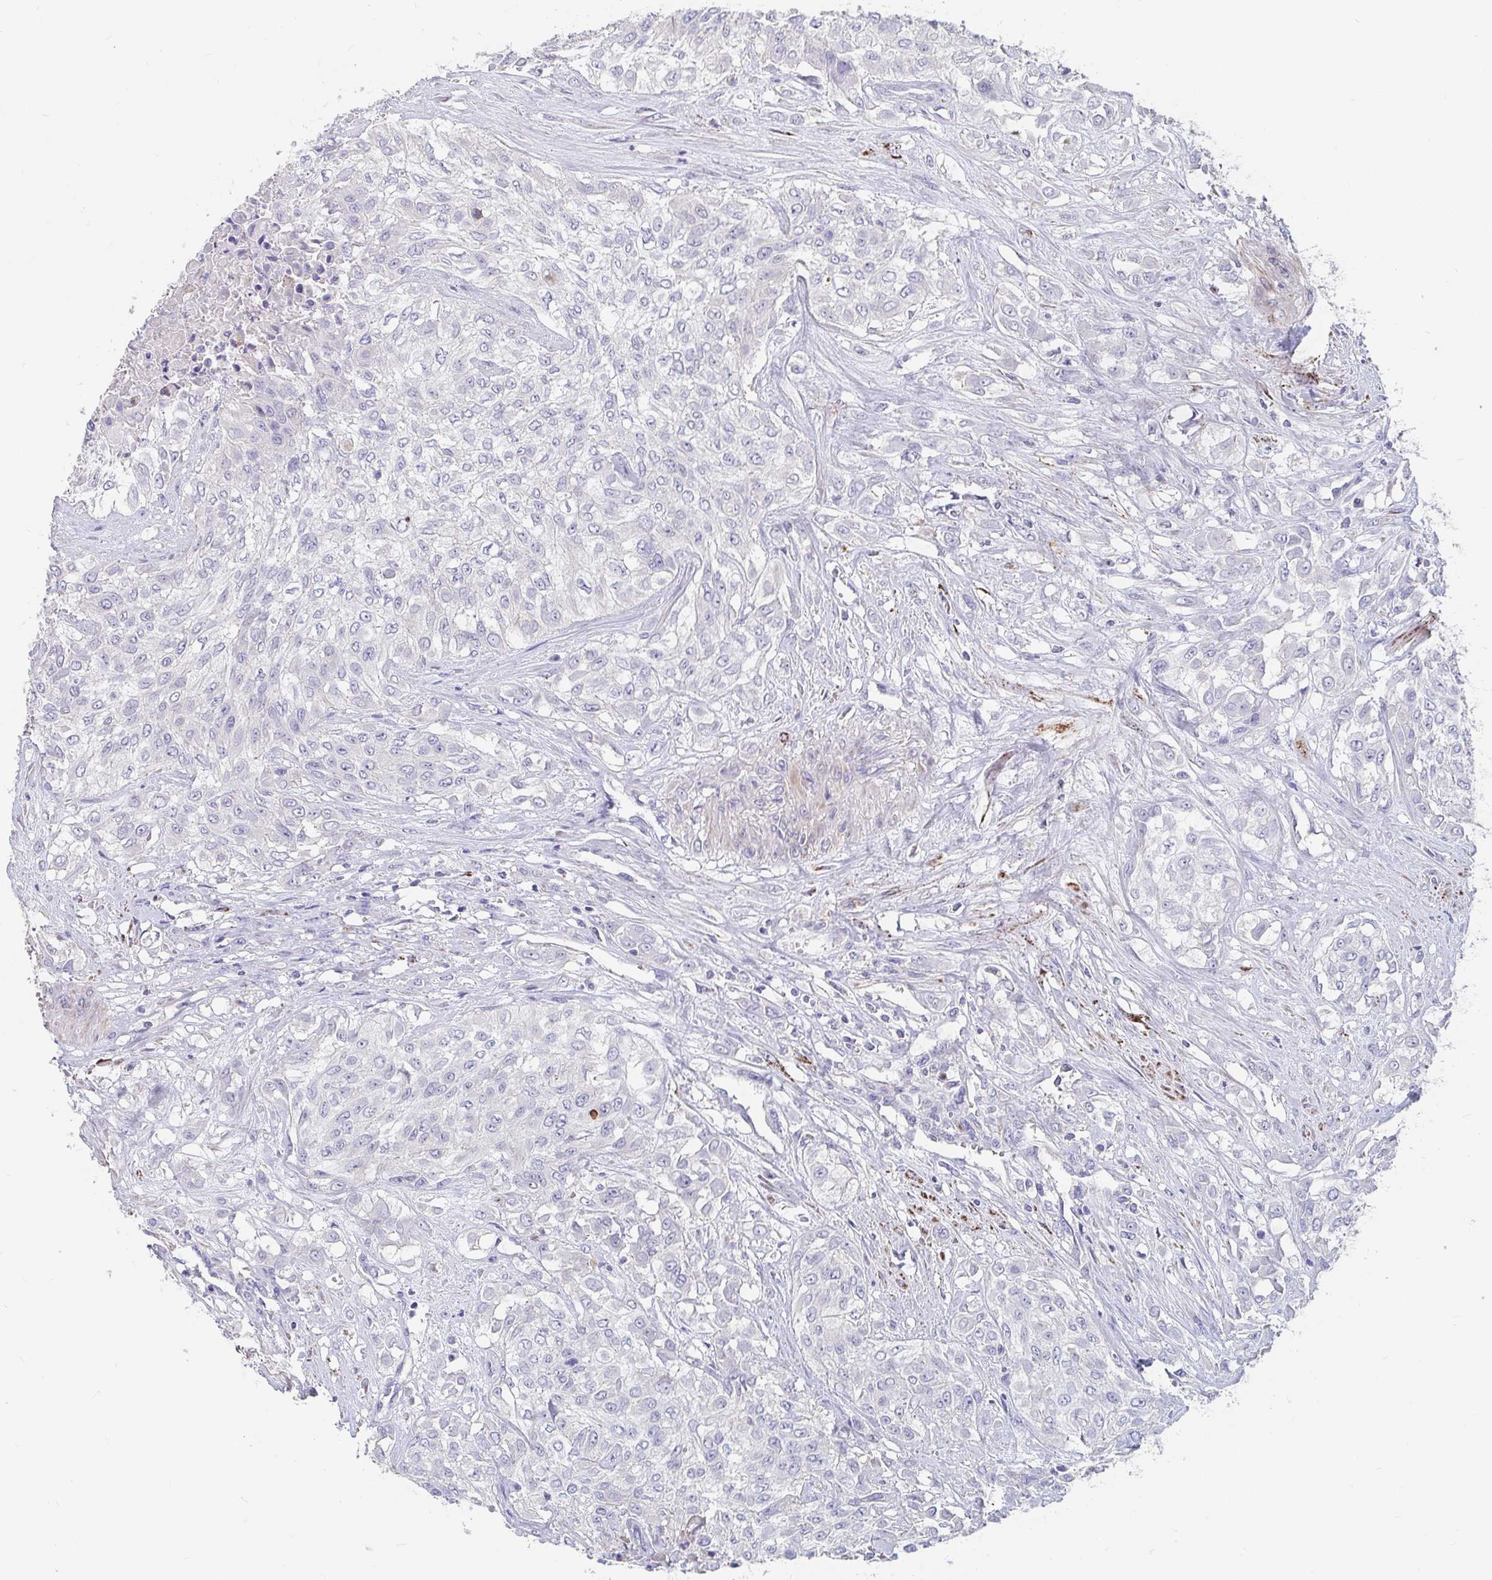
{"staining": {"intensity": "negative", "quantity": "none", "location": "none"}, "tissue": "urothelial cancer", "cell_type": "Tumor cells", "image_type": "cancer", "snomed": [{"axis": "morphology", "description": "Urothelial carcinoma, High grade"}, {"axis": "topography", "description": "Urinary bladder"}], "caption": "Immunohistochemical staining of human urothelial cancer exhibits no significant expression in tumor cells.", "gene": "FAM156B", "patient": {"sex": "male", "age": 57}}